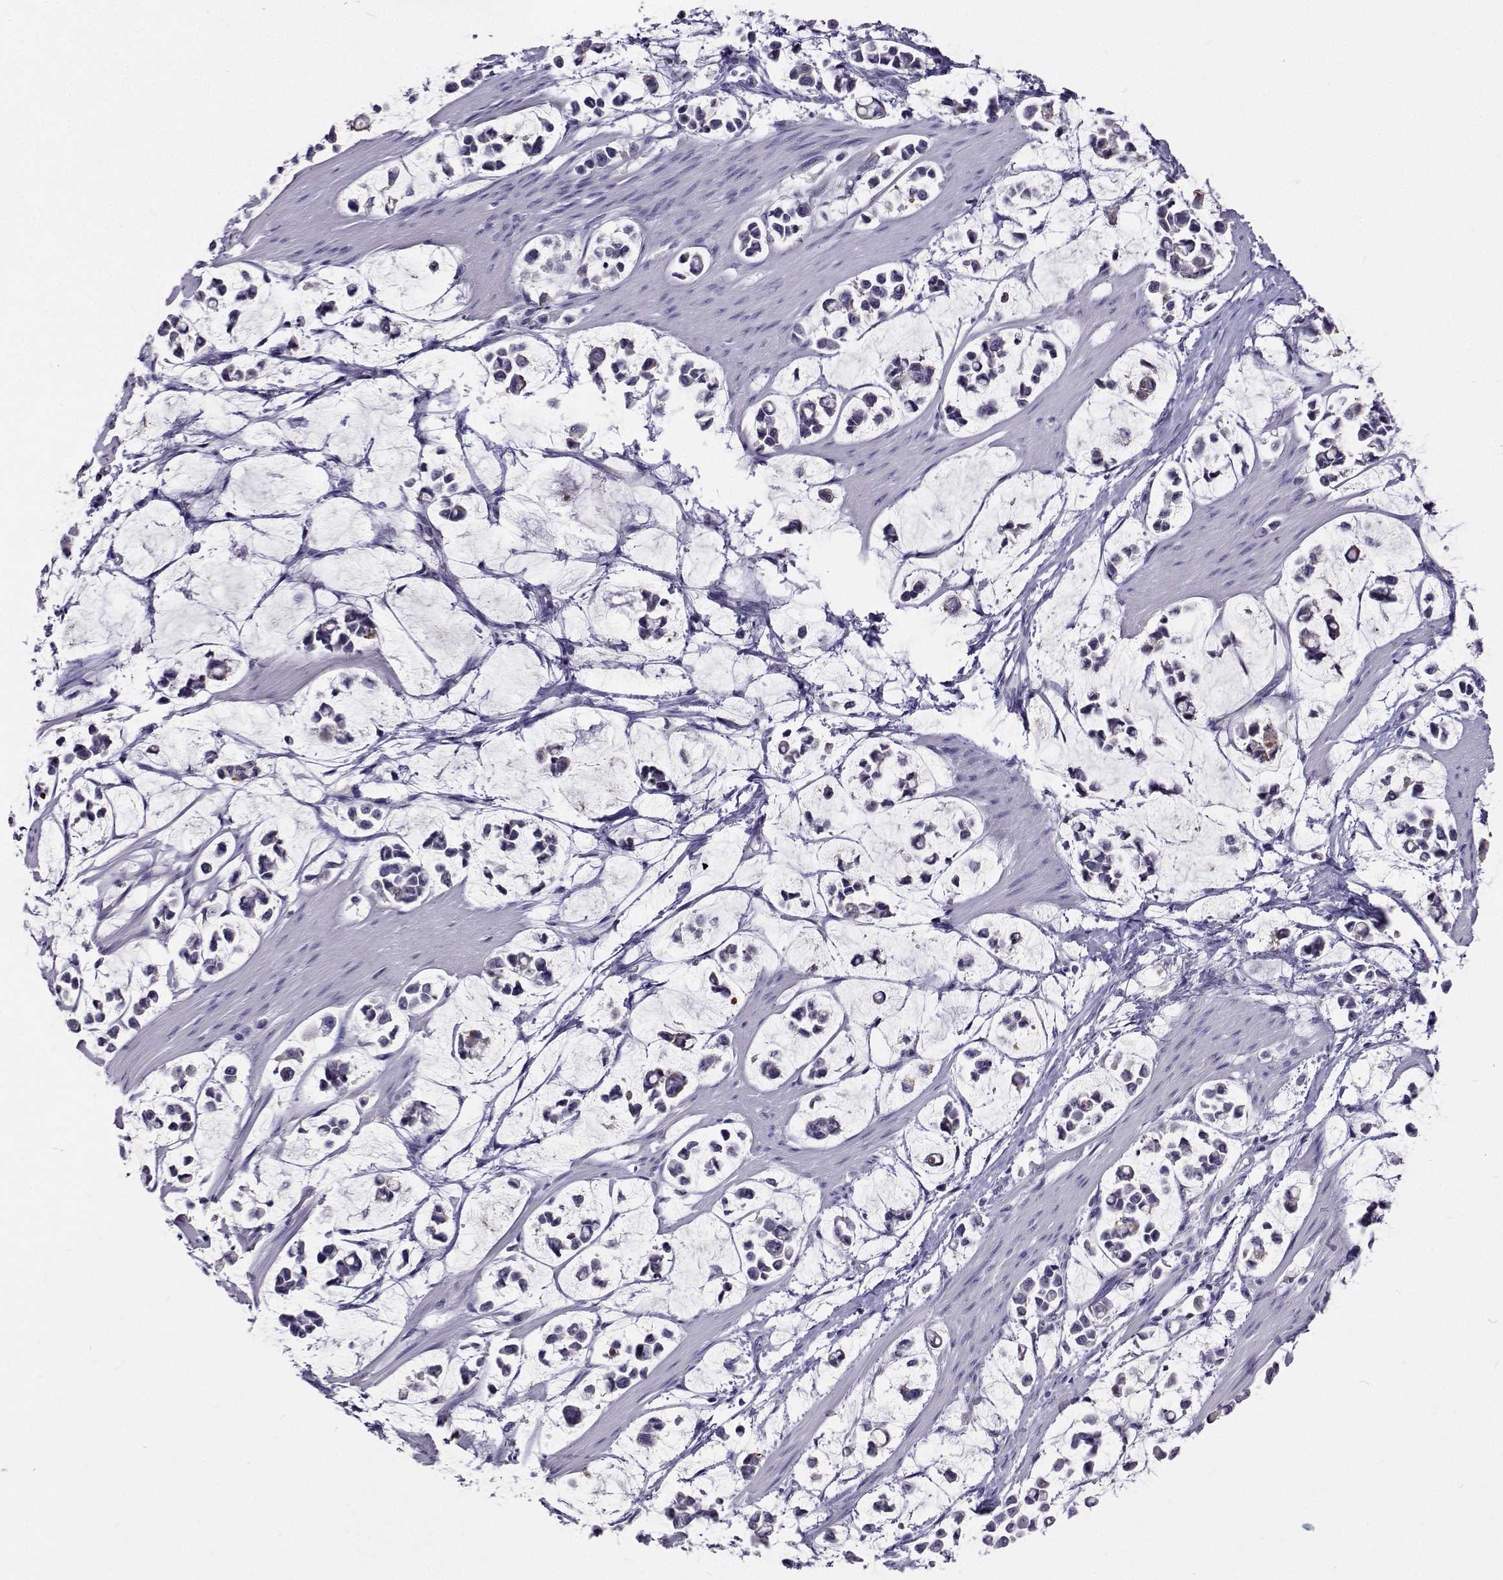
{"staining": {"intensity": "negative", "quantity": "none", "location": "none"}, "tissue": "stomach cancer", "cell_type": "Tumor cells", "image_type": "cancer", "snomed": [{"axis": "morphology", "description": "Adenocarcinoma, NOS"}, {"axis": "topography", "description": "Stomach"}], "caption": "Immunohistochemistry (IHC) histopathology image of neoplastic tissue: human adenocarcinoma (stomach) stained with DAB (3,3'-diaminobenzidine) demonstrates no significant protein staining in tumor cells.", "gene": "LHFPL7", "patient": {"sex": "male", "age": 82}}